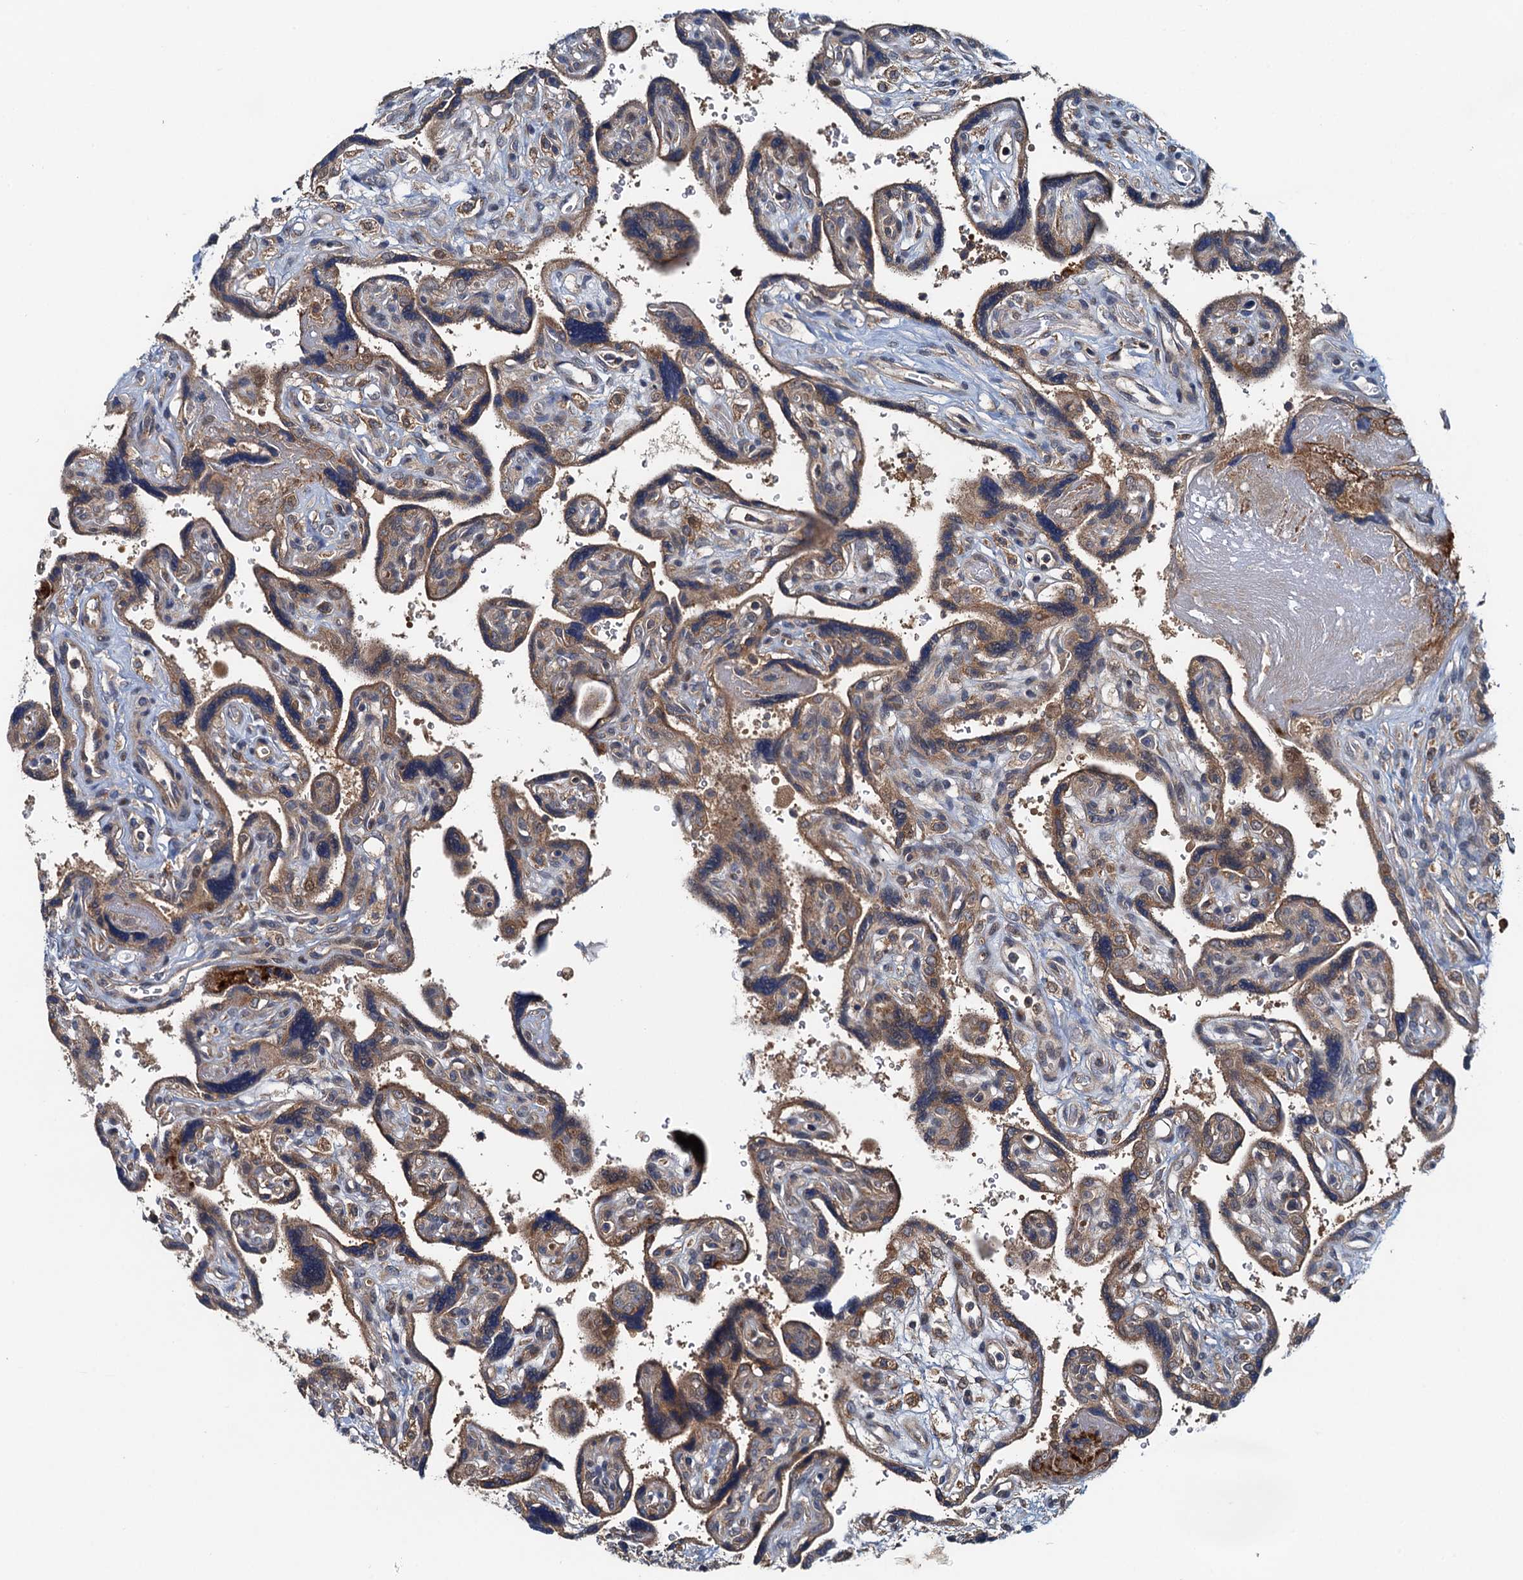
{"staining": {"intensity": "moderate", "quantity": "25%-75%", "location": "cytoplasmic/membranous"}, "tissue": "placenta", "cell_type": "Trophoblastic cells", "image_type": "normal", "snomed": [{"axis": "morphology", "description": "Normal tissue, NOS"}, {"axis": "topography", "description": "Placenta"}], "caption": "The immunohistochemical stain highlights moderate cytoplasmic/membranous expression in trophoblastic cells of normal placenta.", "gene": "EFL1", "patient": {"sex": "female", "age": 39}}